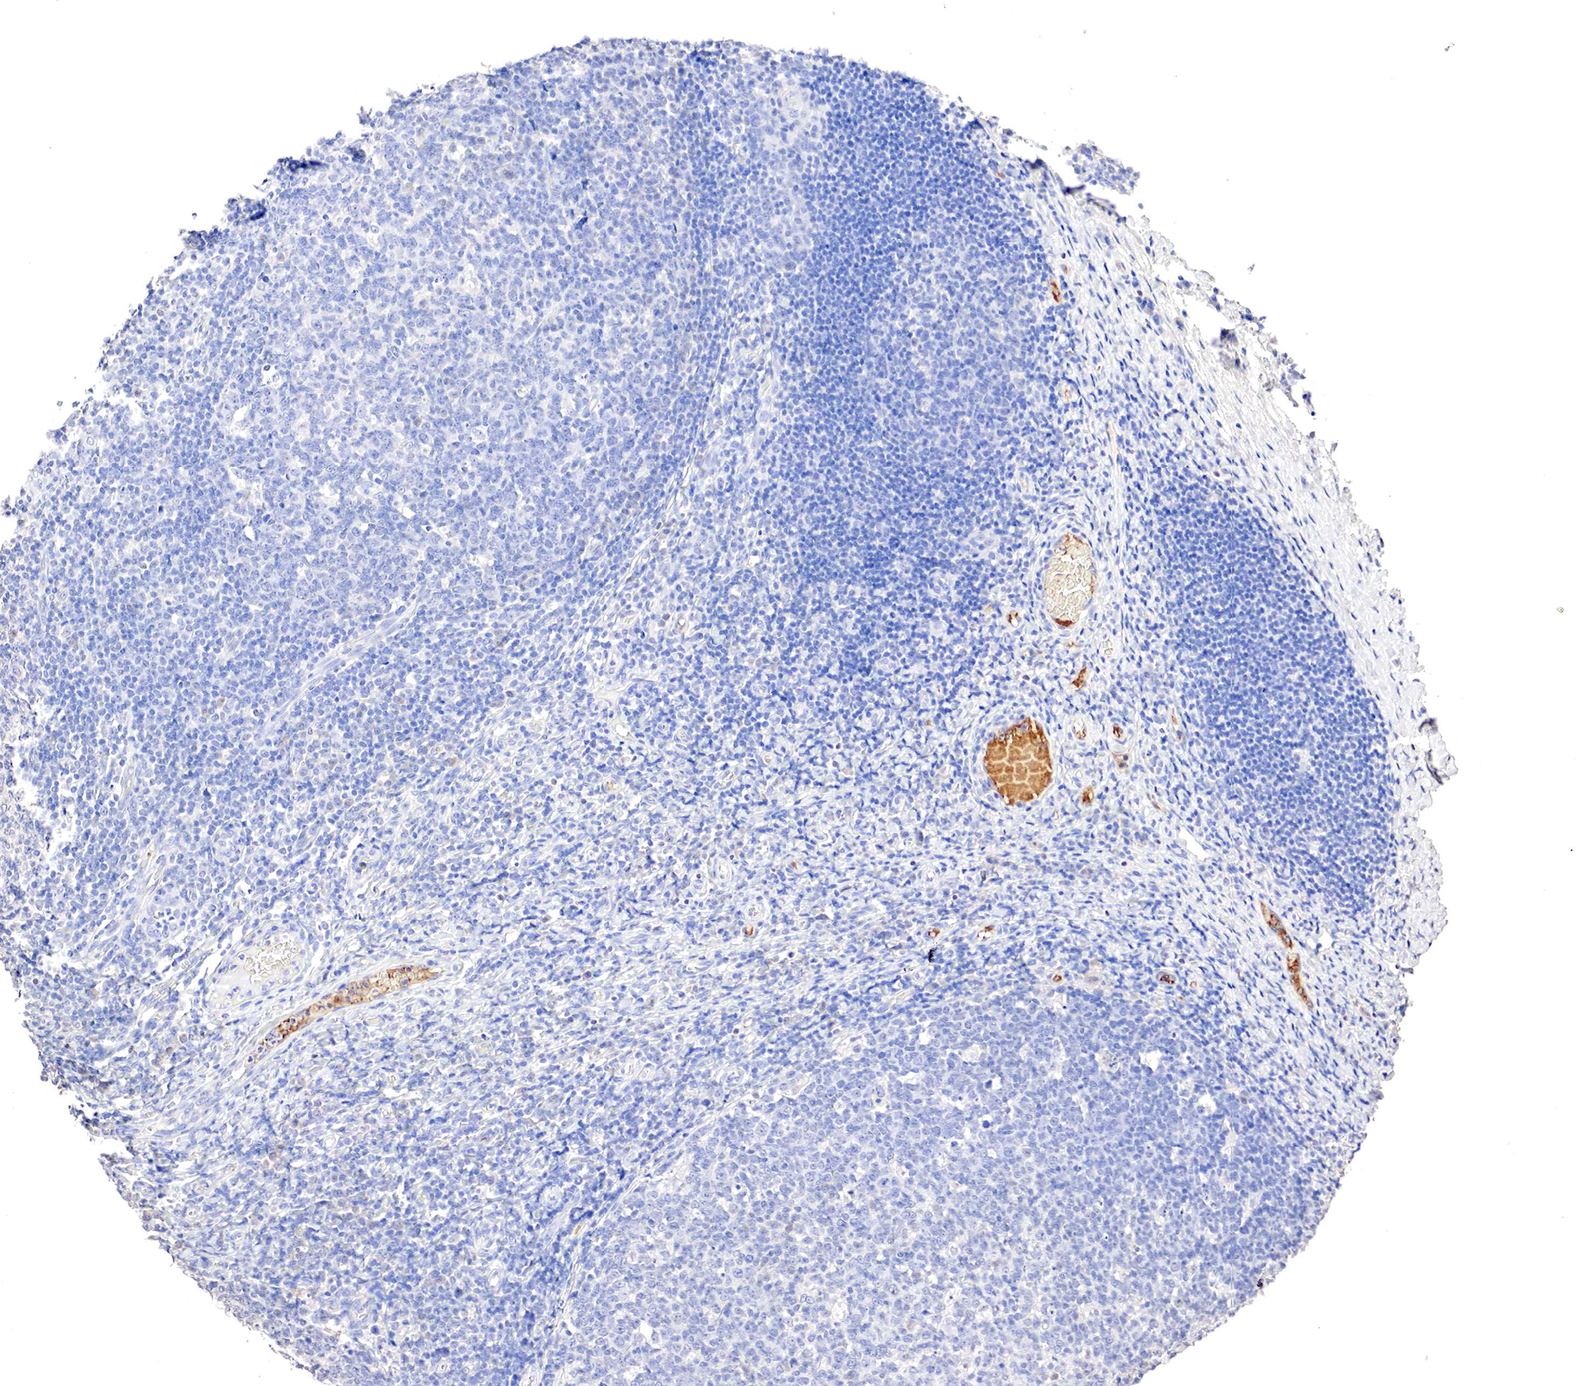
{"staining": {"intensity": "negative", "quantity": "none", "location": "none"}, "tissue": "tonsil", "cell_type": "Germinal center cells", "image_type": "normal", "snomed": [{"axis": "morphology", "description": "Normal tissue, NOS"}, {"axis": "topography", "description": "Tonsil"}], "caption": "Immunohistochemistry histopathology image of unremarkable tonsil: human tonsil stained with DAB displays no significant protein expression in germinal center cells. The staining is performed using DAB brown chromogen with nuclei counter-stained in using hematoxylin.", "gene": "GATA1", "patient": {"sex": "male", "age": 6}}